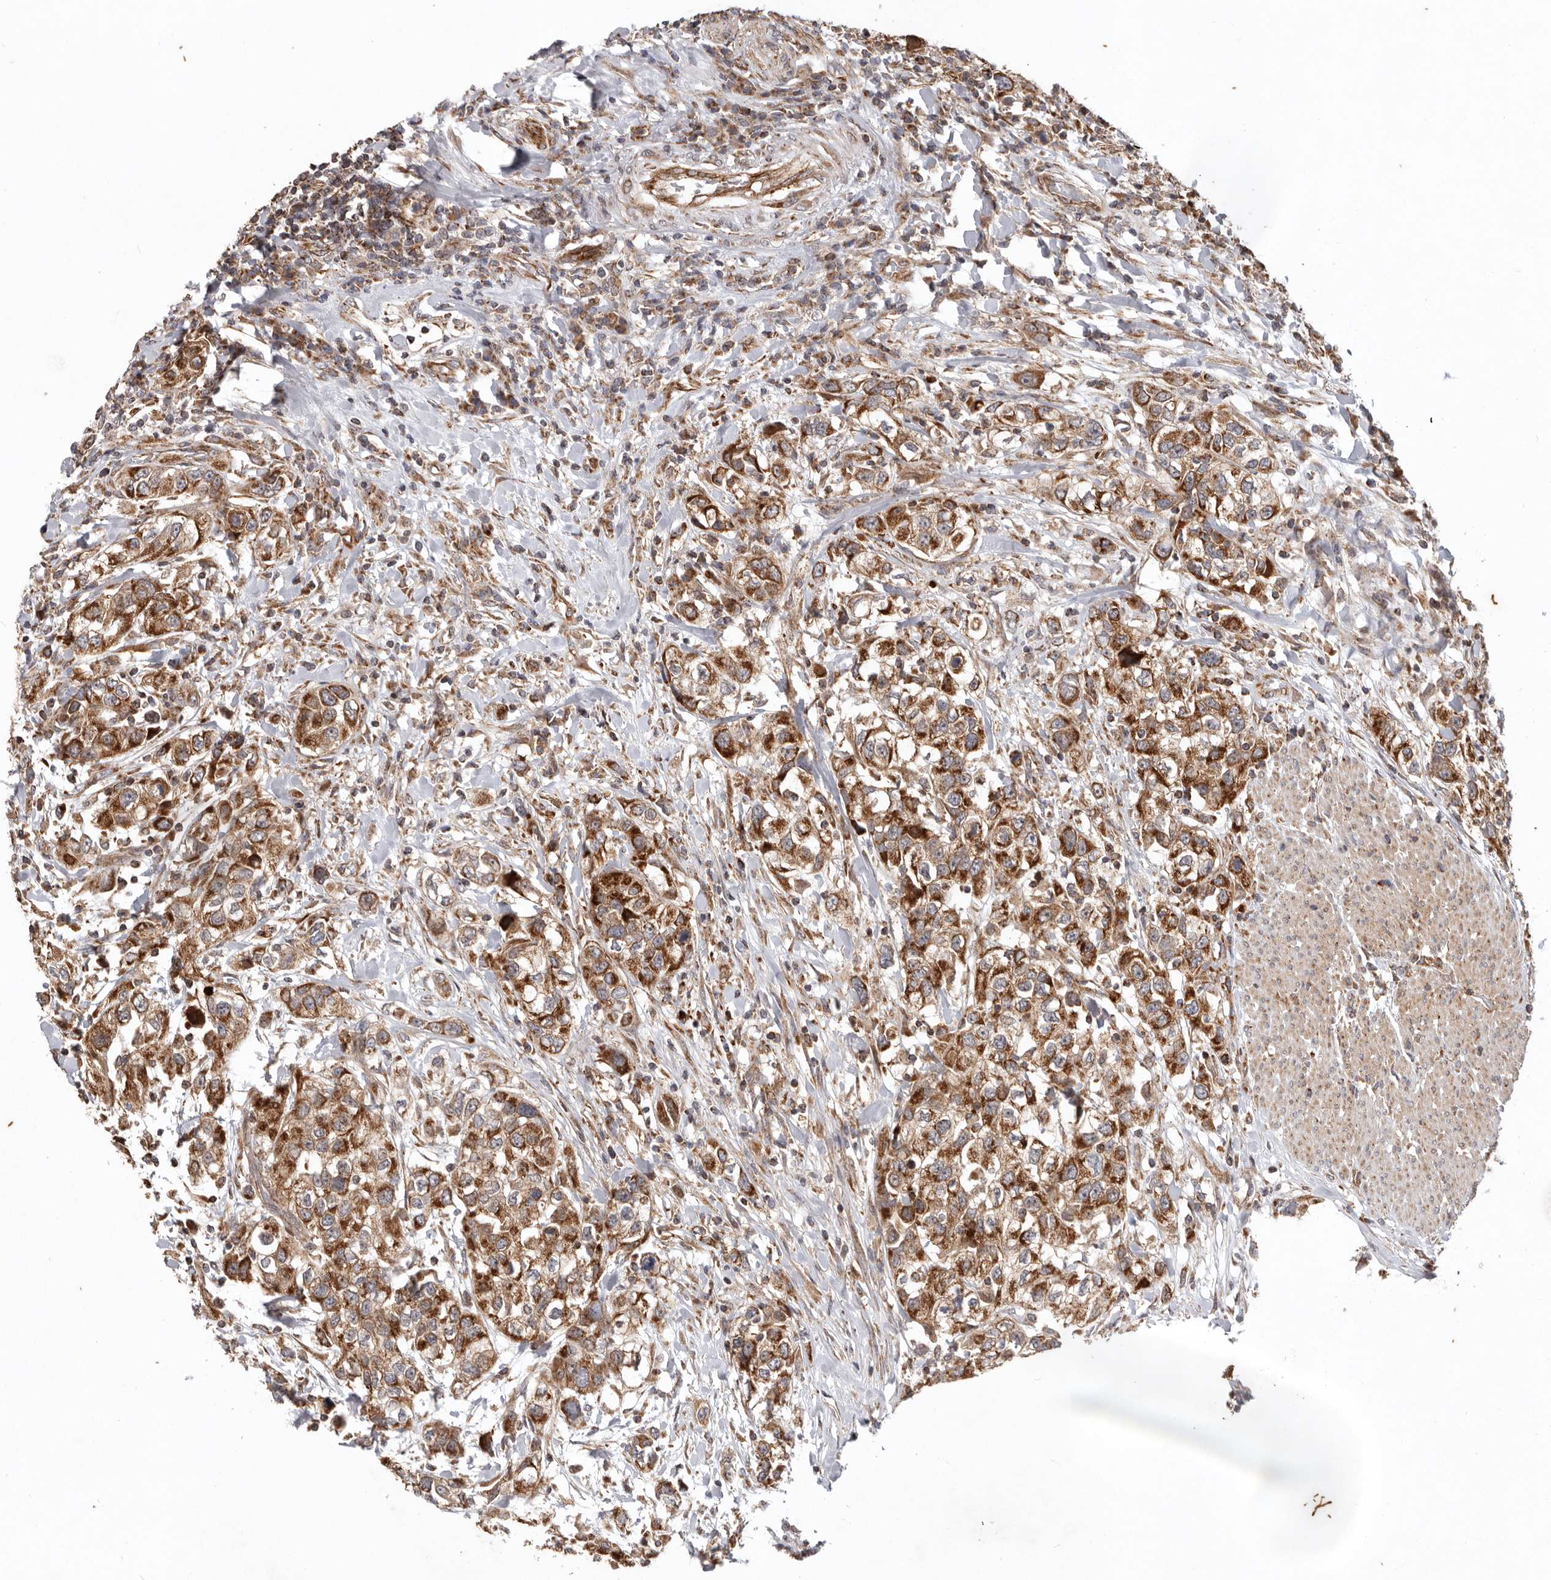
{"staining": {"intensity": "strong", "quantity": ">75%", "location": "cytoplasmic/membranous"}, "tissue": "urothelial cancer", "cell_type": "Tumor cells", "image_type": "cancer", "snomed": [{"axis": "morphology", "description": "Urothelial carcinoma, High grade"}, {"axis": "topography", "description": "Urinary bladder"}], "caption": "There is high levels of strong cytoplasmic/membranous staining in tumor cells of urothelial cancer, as demonstrated by immunohistochemical staining (brown color).", "gene": "MRPS10", "patient": {"sex": "female", "age": 80}}